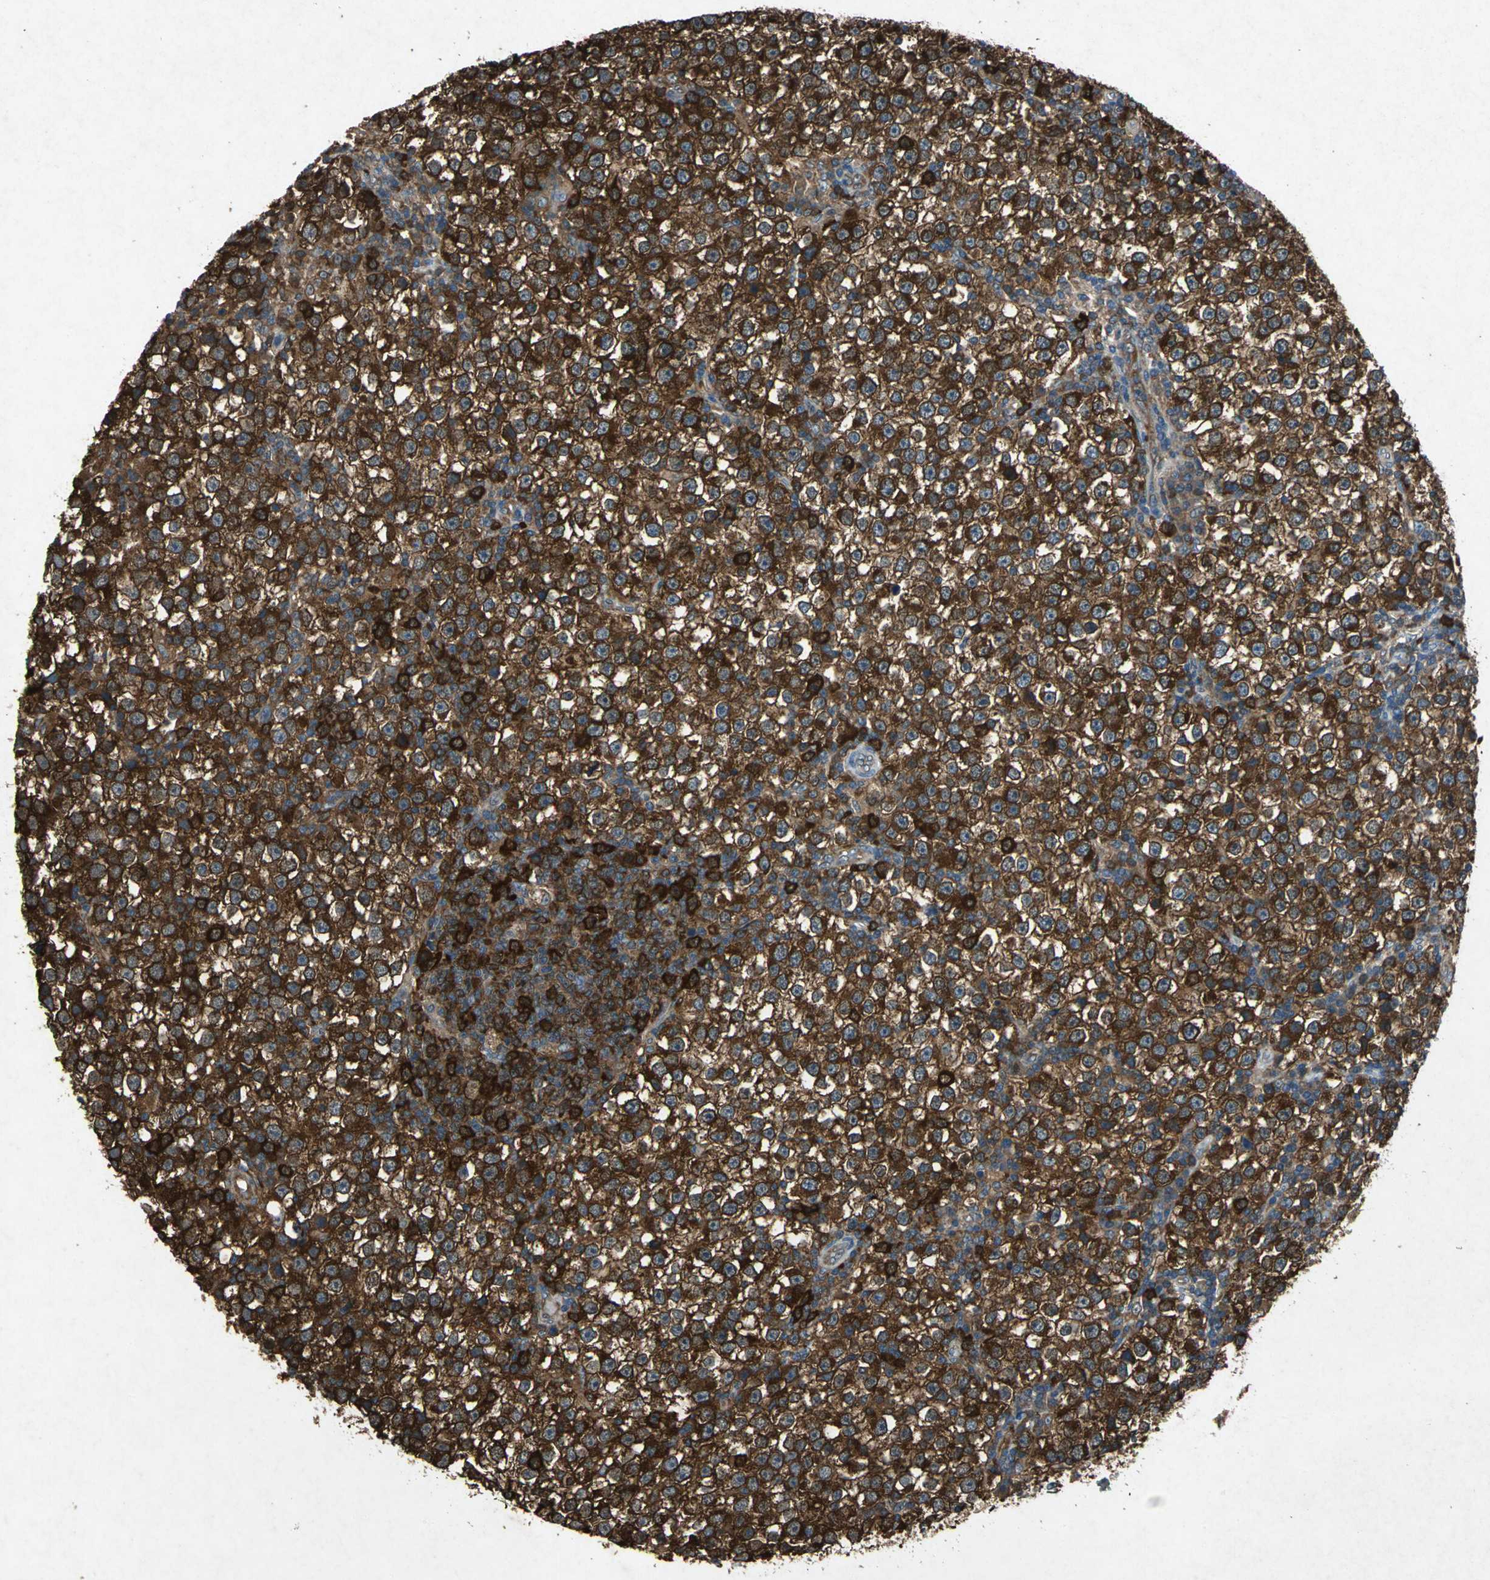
{"staining": {"intensity": "strong", "quantity": ">75%", "location": "cytoplasmic/membranous"}, "tissue": "testis cancer", "cell_type": "Tumor cells", "image_type": "cancer", "snomed": [{"axis": "morphology", "description": "Seminoma, NOS"}, {"axis": "topography", "description": "Testis"}], "caption": "A photomicrograph of seminoma (testis) stained for a protein displays strong cytoplasmic/membranous brown staining in tumor cells.", "gene": "HSP90AB1", "patient": {"sex": "male", "age": 65}}